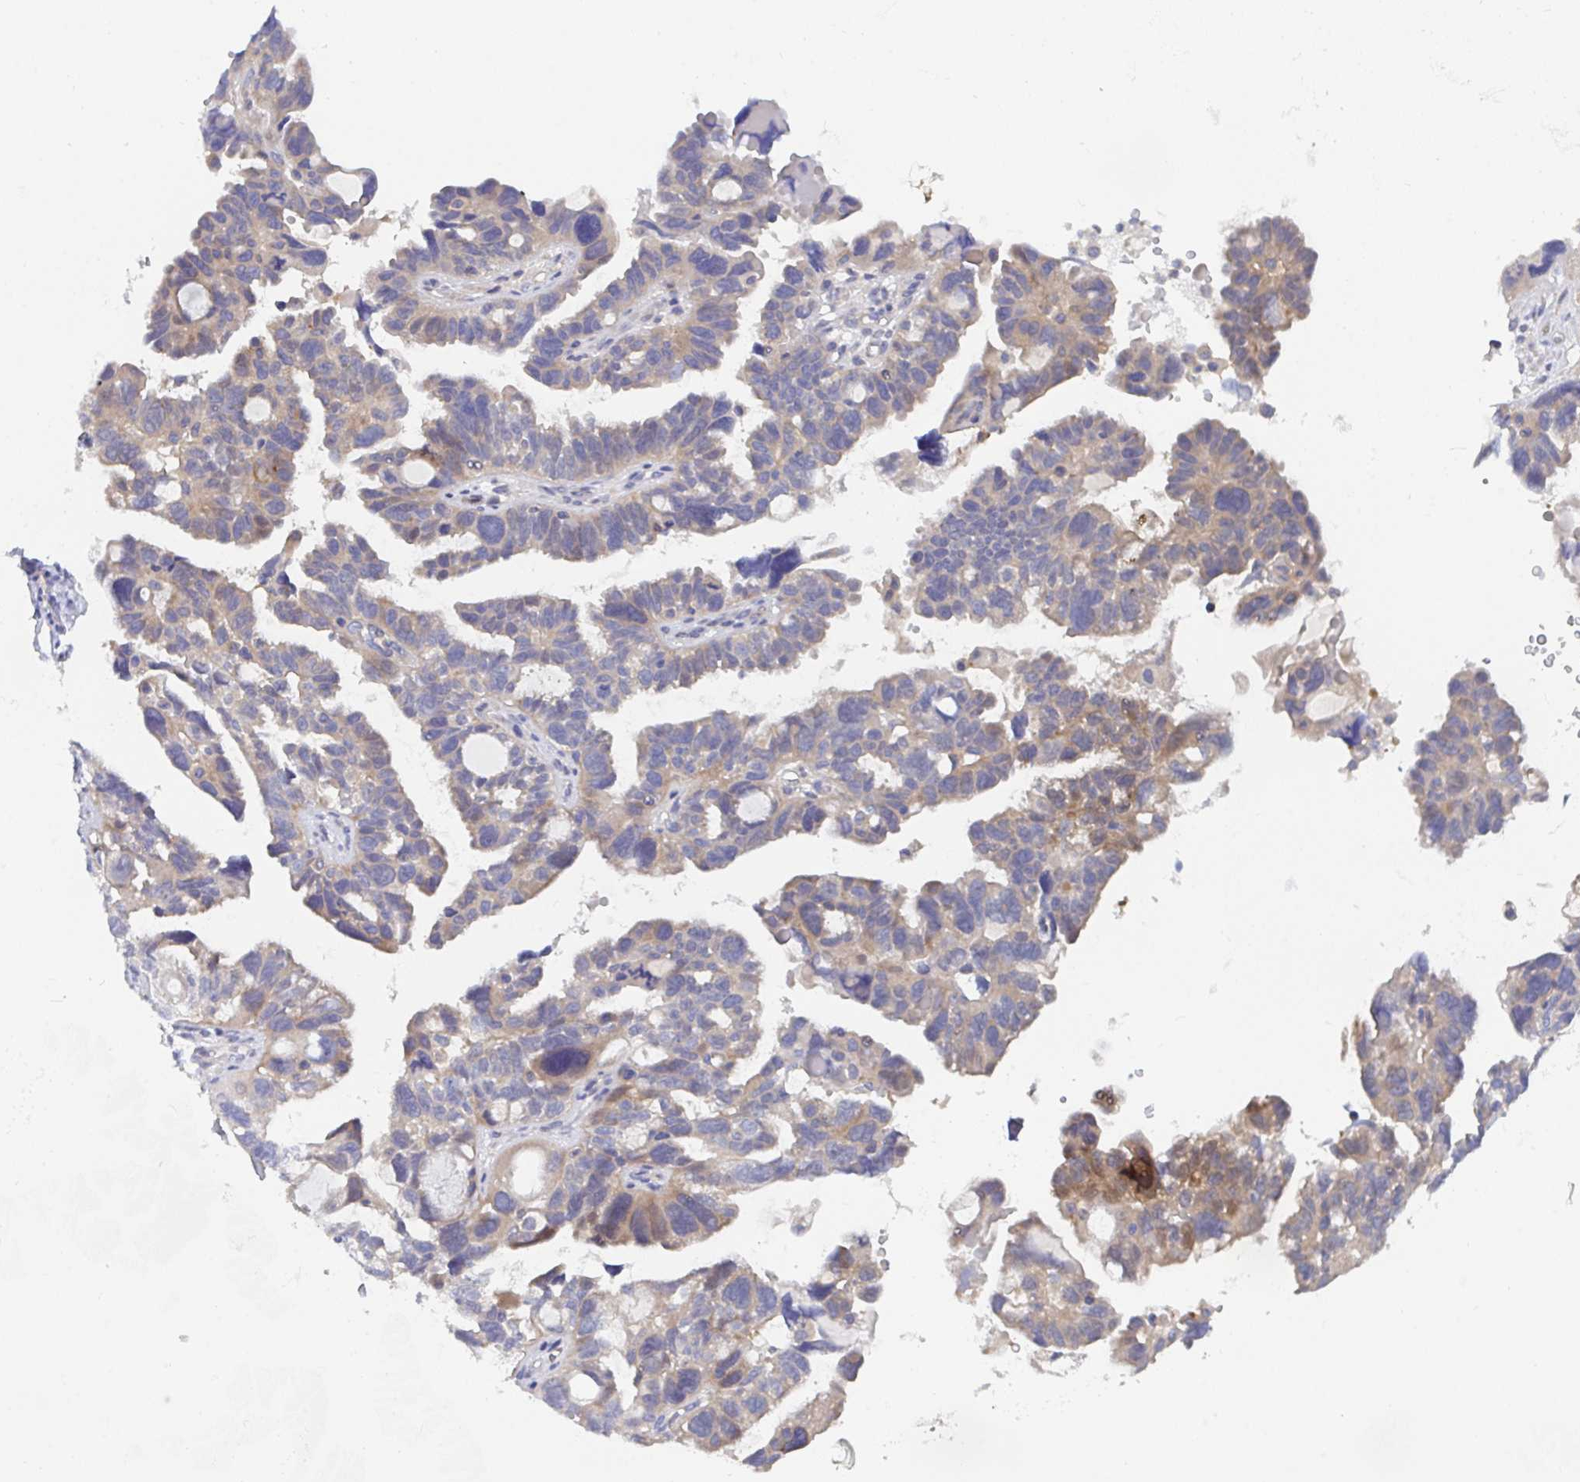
{"staining": {"intensity": "weak", "quantity": "25%-75%", "location": "cytoplasmic/membranous"}, "tissue": "ovarian cancer", "cell_type": "Tumor cells", "image_type": "cancer", "snomed": [{"axis": "morphology", "description": "Cystadenocarcinoma, serous, NOS"}, {"axis": "topography", "description": "Ovary"}], "caption": "The image exhibits a brown stain indicating the presence of a protein in the cytoplasmic/membranous of tumor cells in ovarian cancer (serous cystadenocarcinoma).", "gene": "P2RX3", "patient": {"sex": "female", "age": 60}}